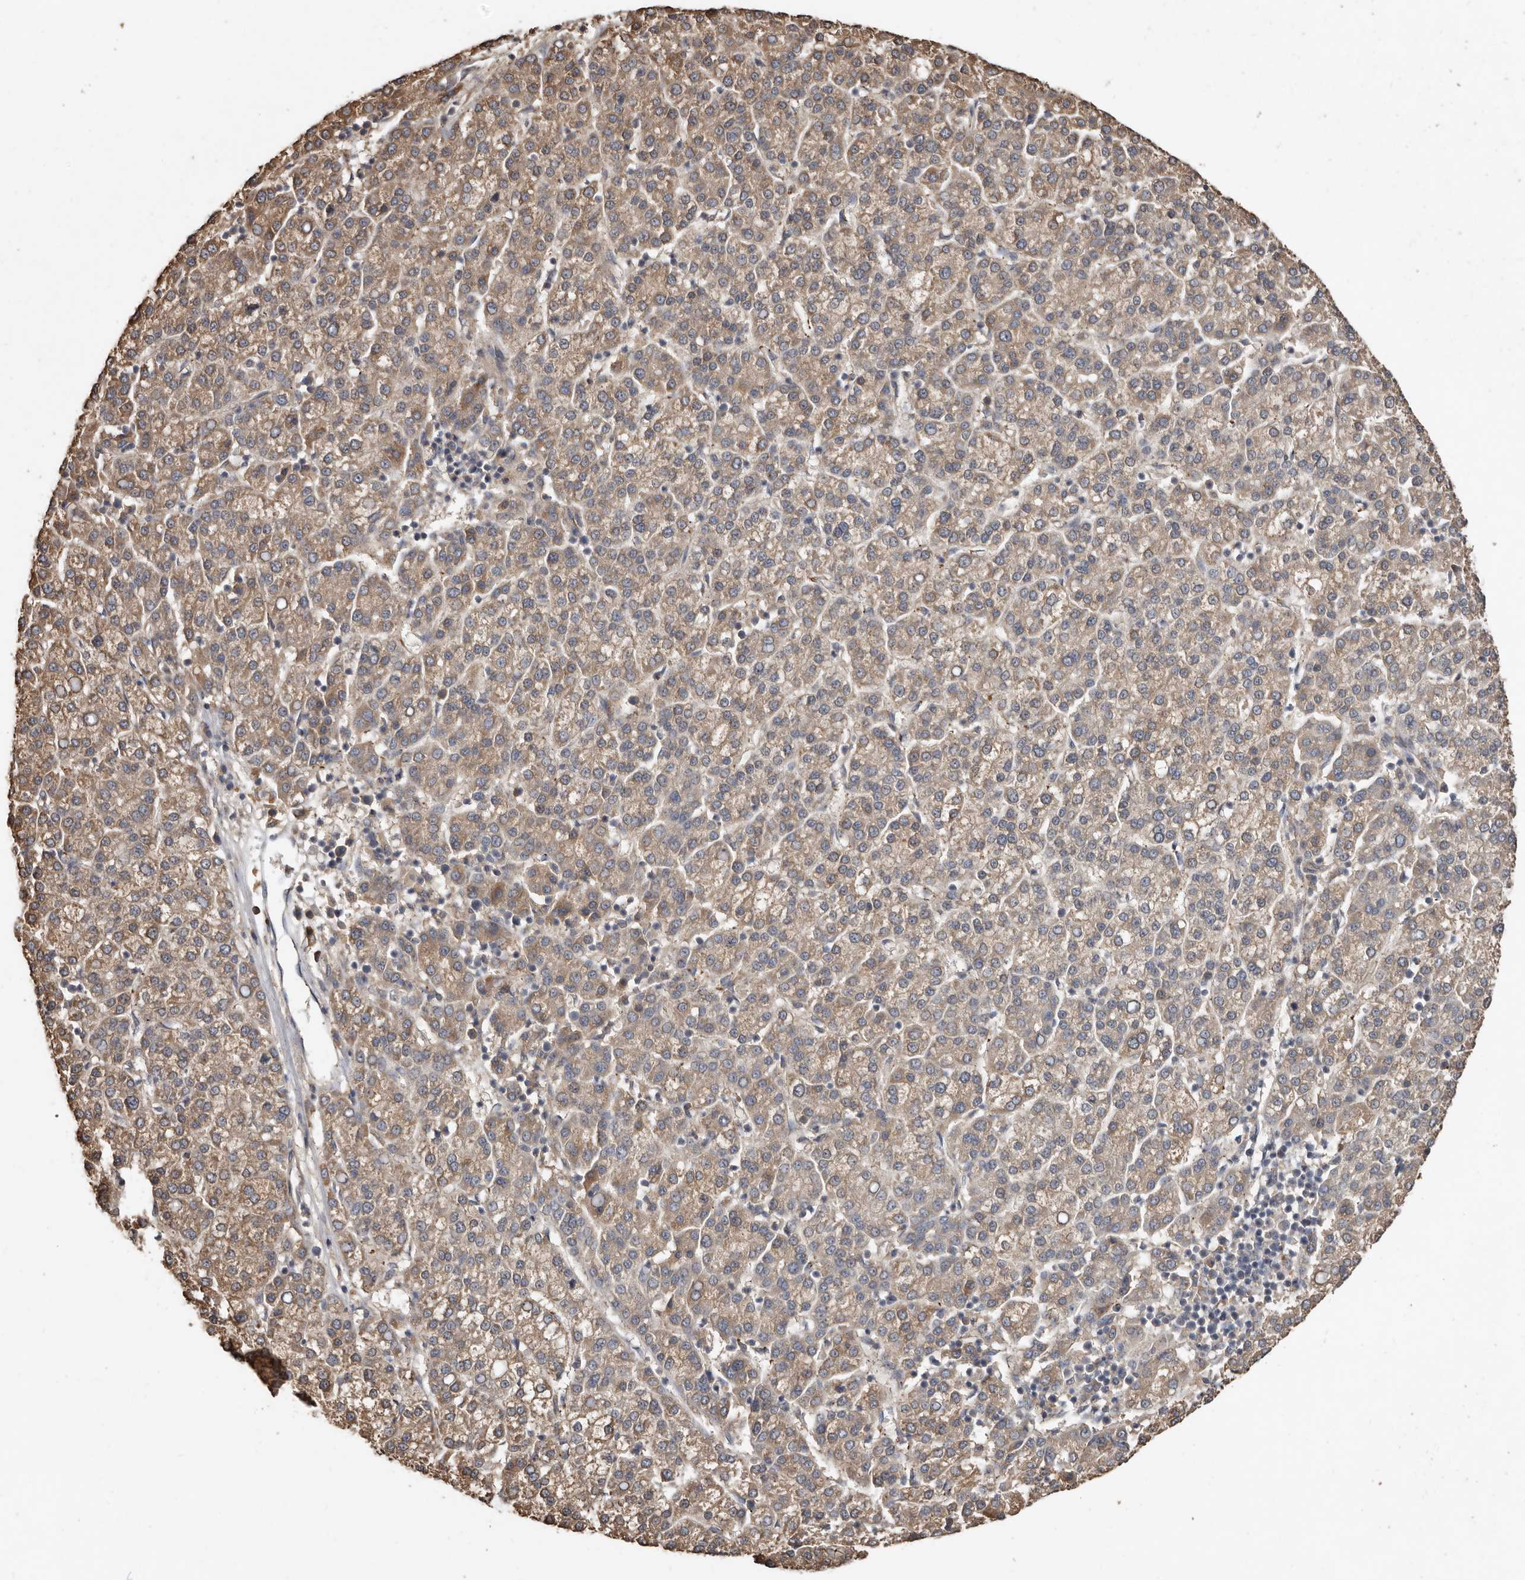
{"staining": {"intensity": "weak", "quantity": ">75%", "location": "cytoplasmic/membranous"}, "tissue": "liver cancer", "cell_type": "Tumor cells", "image_type": "cancer", "snomed": [{"axis": "morphology", "description": "Carcinoma, Hepatocellular, NOS"}, {"axis": "topography", "description": "Liver"}], "caption": "The image reveals staining of liver cancer, revealing weak cytoplasmic/membranous protein expression (brown color) within tumor cells.", "gene": "FLCN", "patient": {"sex": "female", "age": 58}}